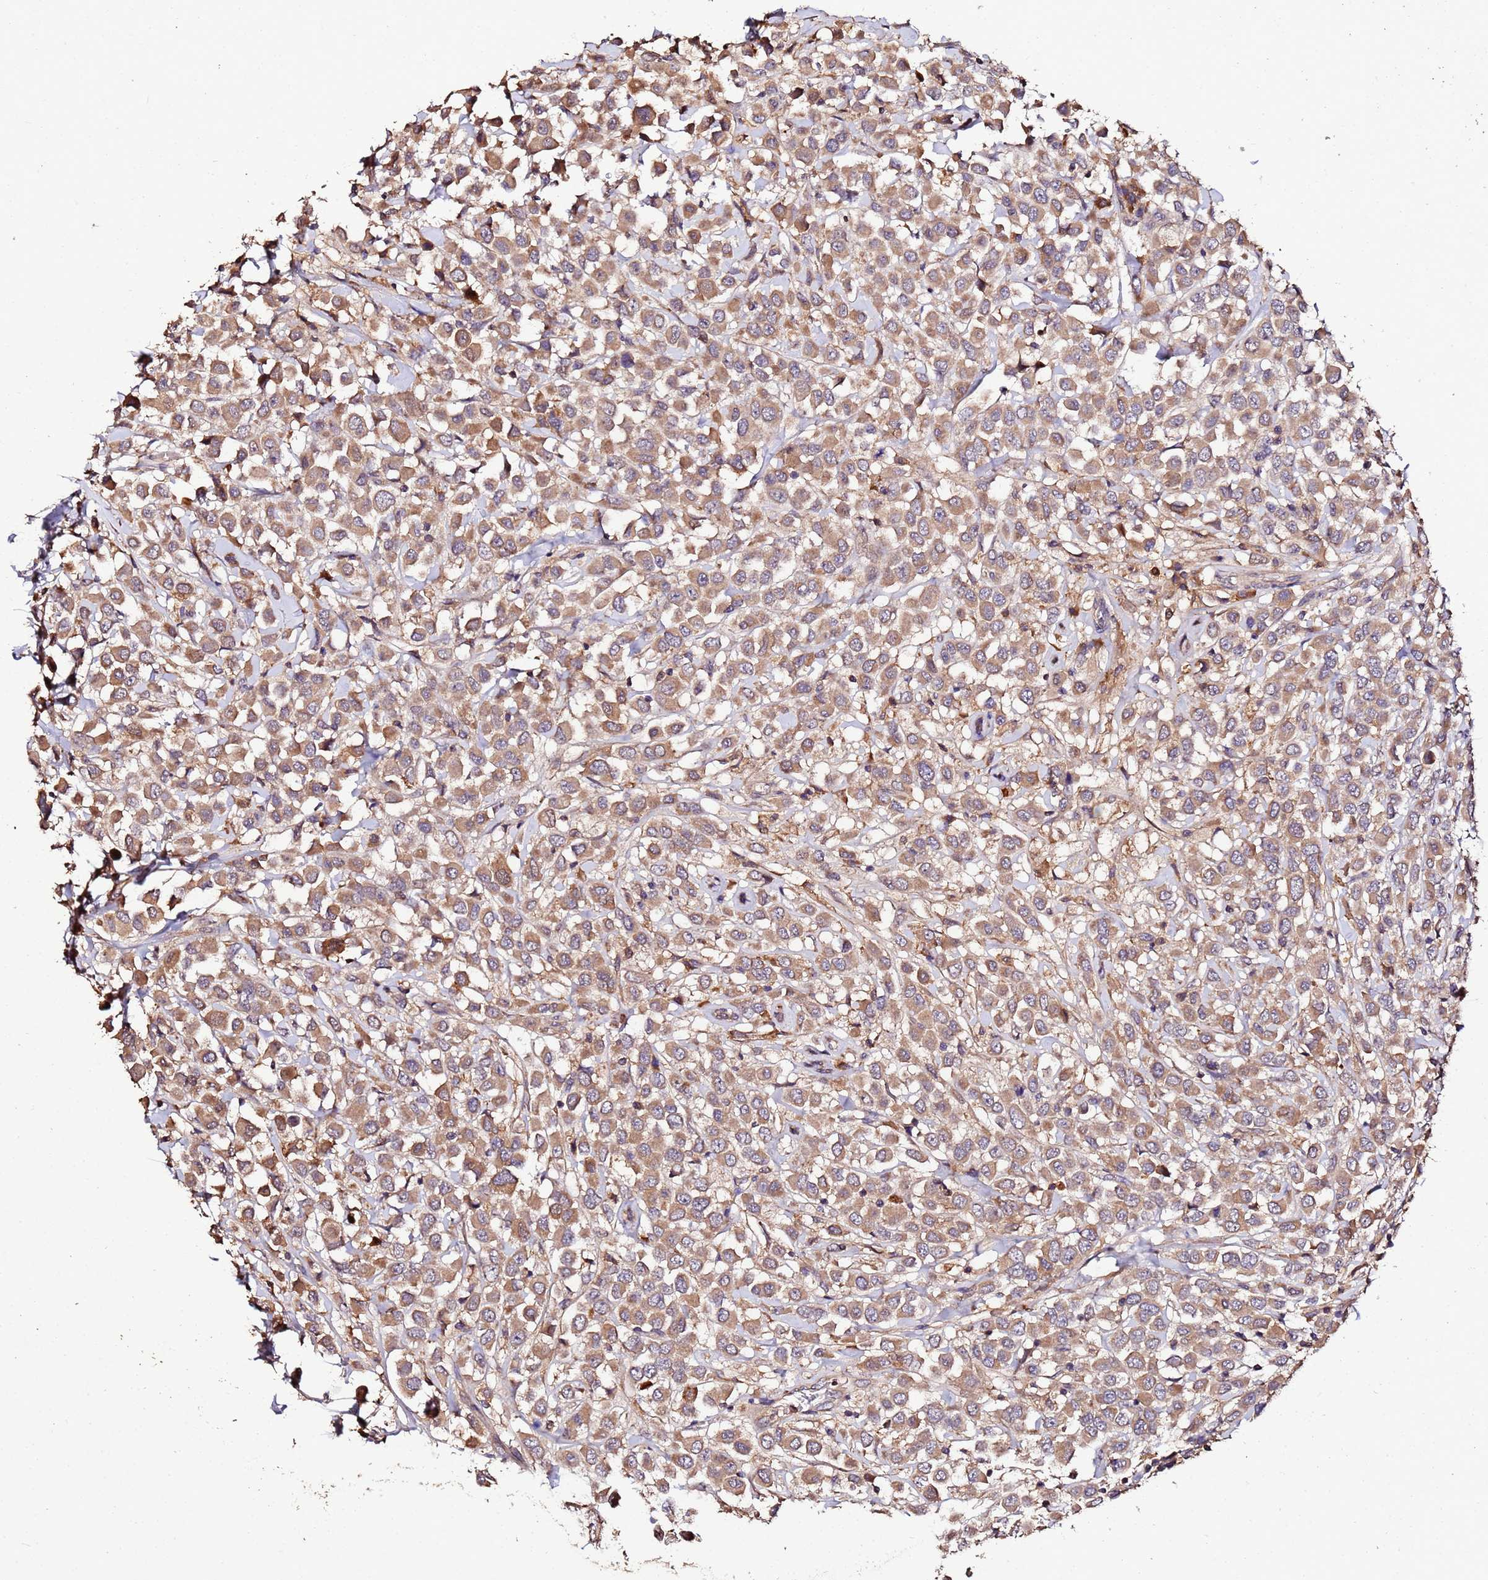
{"staining": {"intensity": "moderate", "quantity": ">75%", "location": "cytoplasmic/membranous"}, "tissue": "breast cancer", "cell_type": "Tumor cells", "image_type": "cancer", "snomed": [{"axis": "morphology", "description": "Duct carcinoma"}, {"axis": "topography", "description": "Breast"}], "caption": "Breast cancer tissue demonstrates moderate cytoplasmic/membranous expression in about >75% of tumor cells, visualized by immunohistochemistry.", "gene": "MTERF1", "patient": {"sex": "female", "age": 61}}